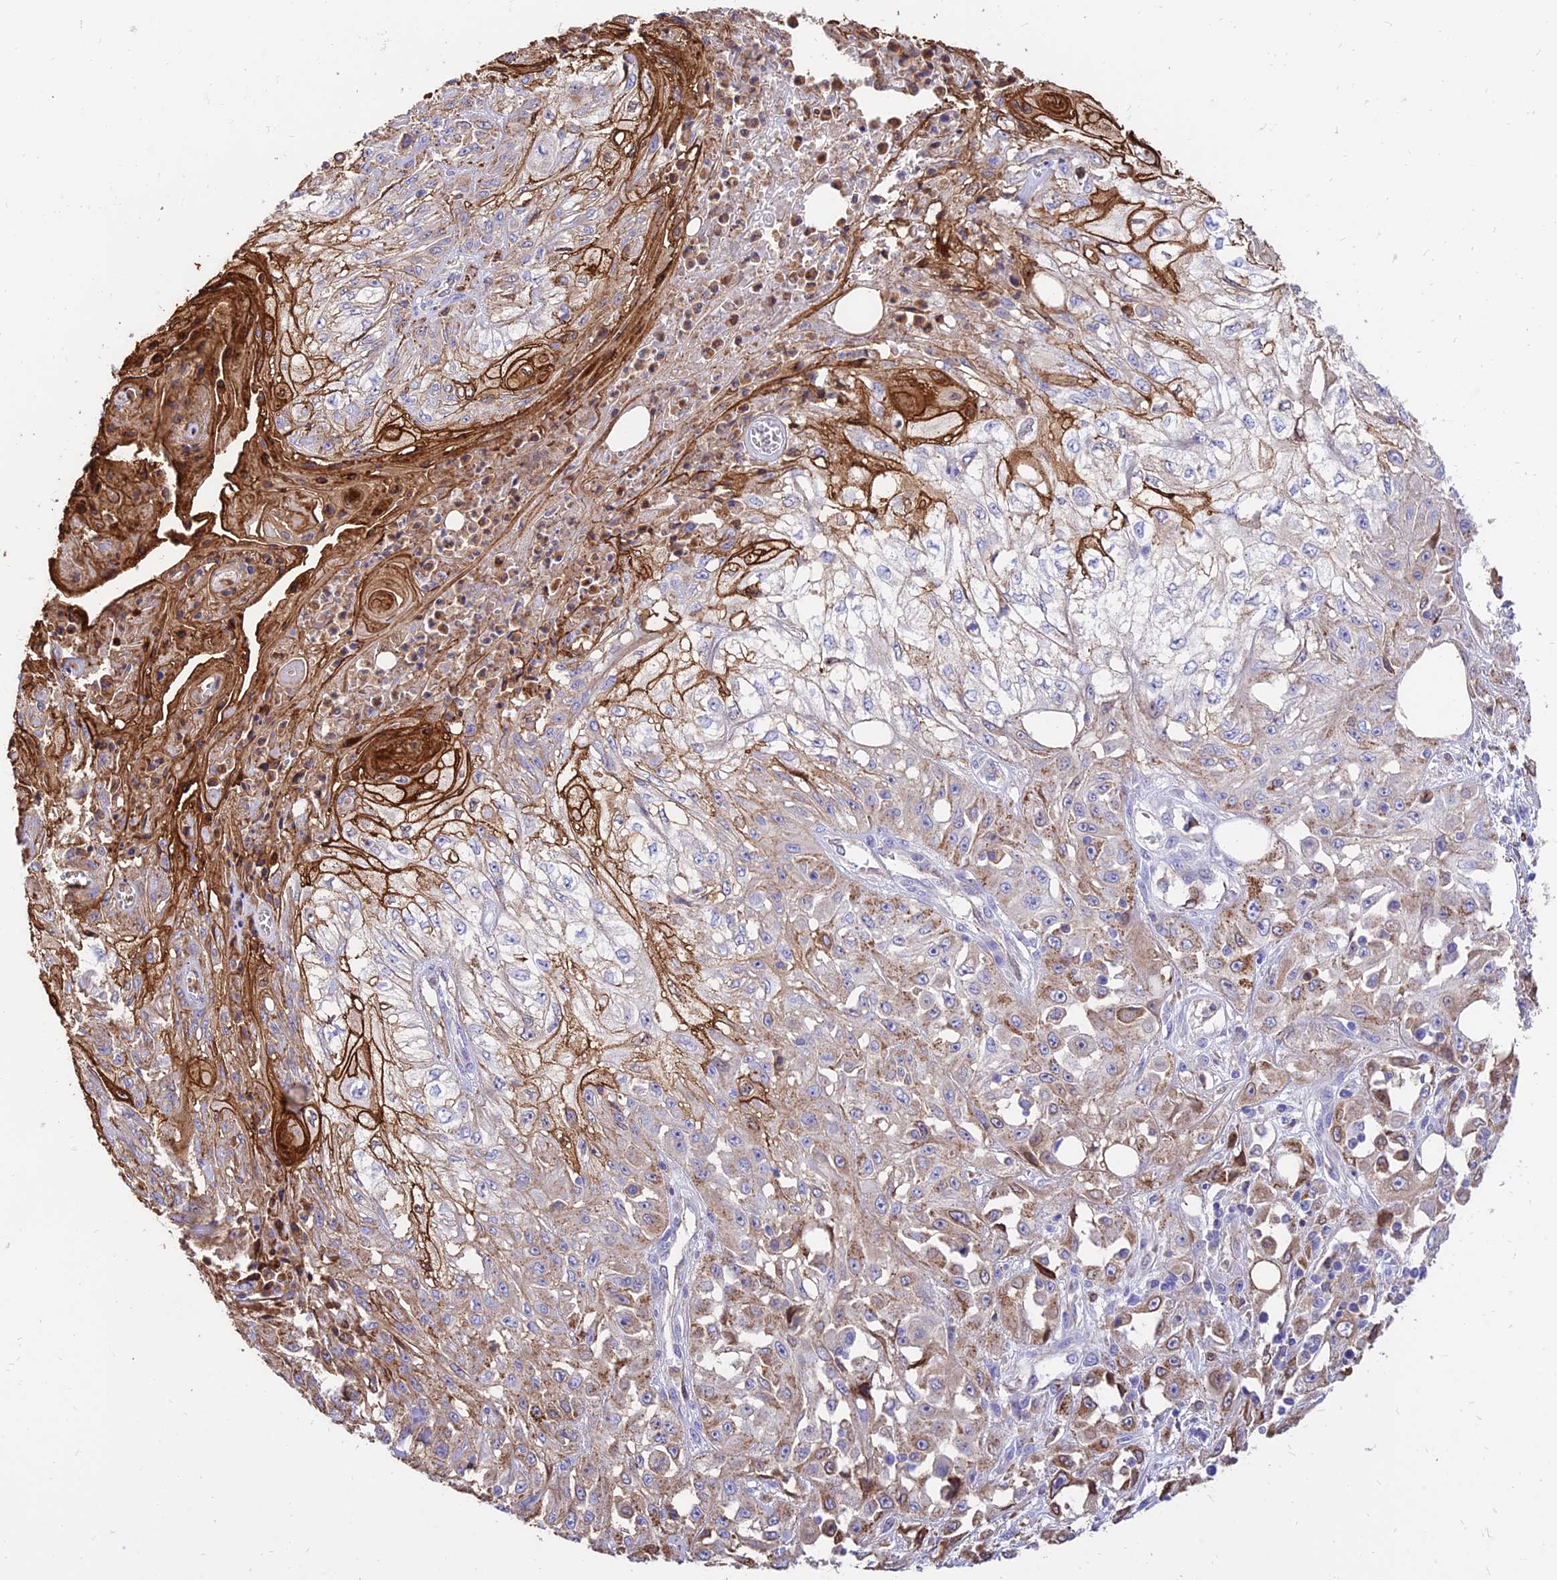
{"staining": {"intensity": "moderate", "quantity": "25%-75%", "location": "cytoplasmic/membranous"}, "tissue": "skin cancer", "cell_type": "Tumor cells", "image_type": "cancer", "snomed": [{"axis": "morphology", "description": "Squamous cell carcinoma, NOS"}, {"axis": "morphology", "description": "Squamous cell carcinoma, metastatic, NOS"}, {"axis": "topography", "description": "Skin"}, {"axis": "topography", "description": "Lymph node"}], "caption": "Protein expression analysis of human skin squamous cell carcinoma reveals moderate cytoplasmic/membranous staining in about 25%-75% of tumor cells.", "gene": "SREK1IP1", "patient": {"sex": "male", "age": 75}}